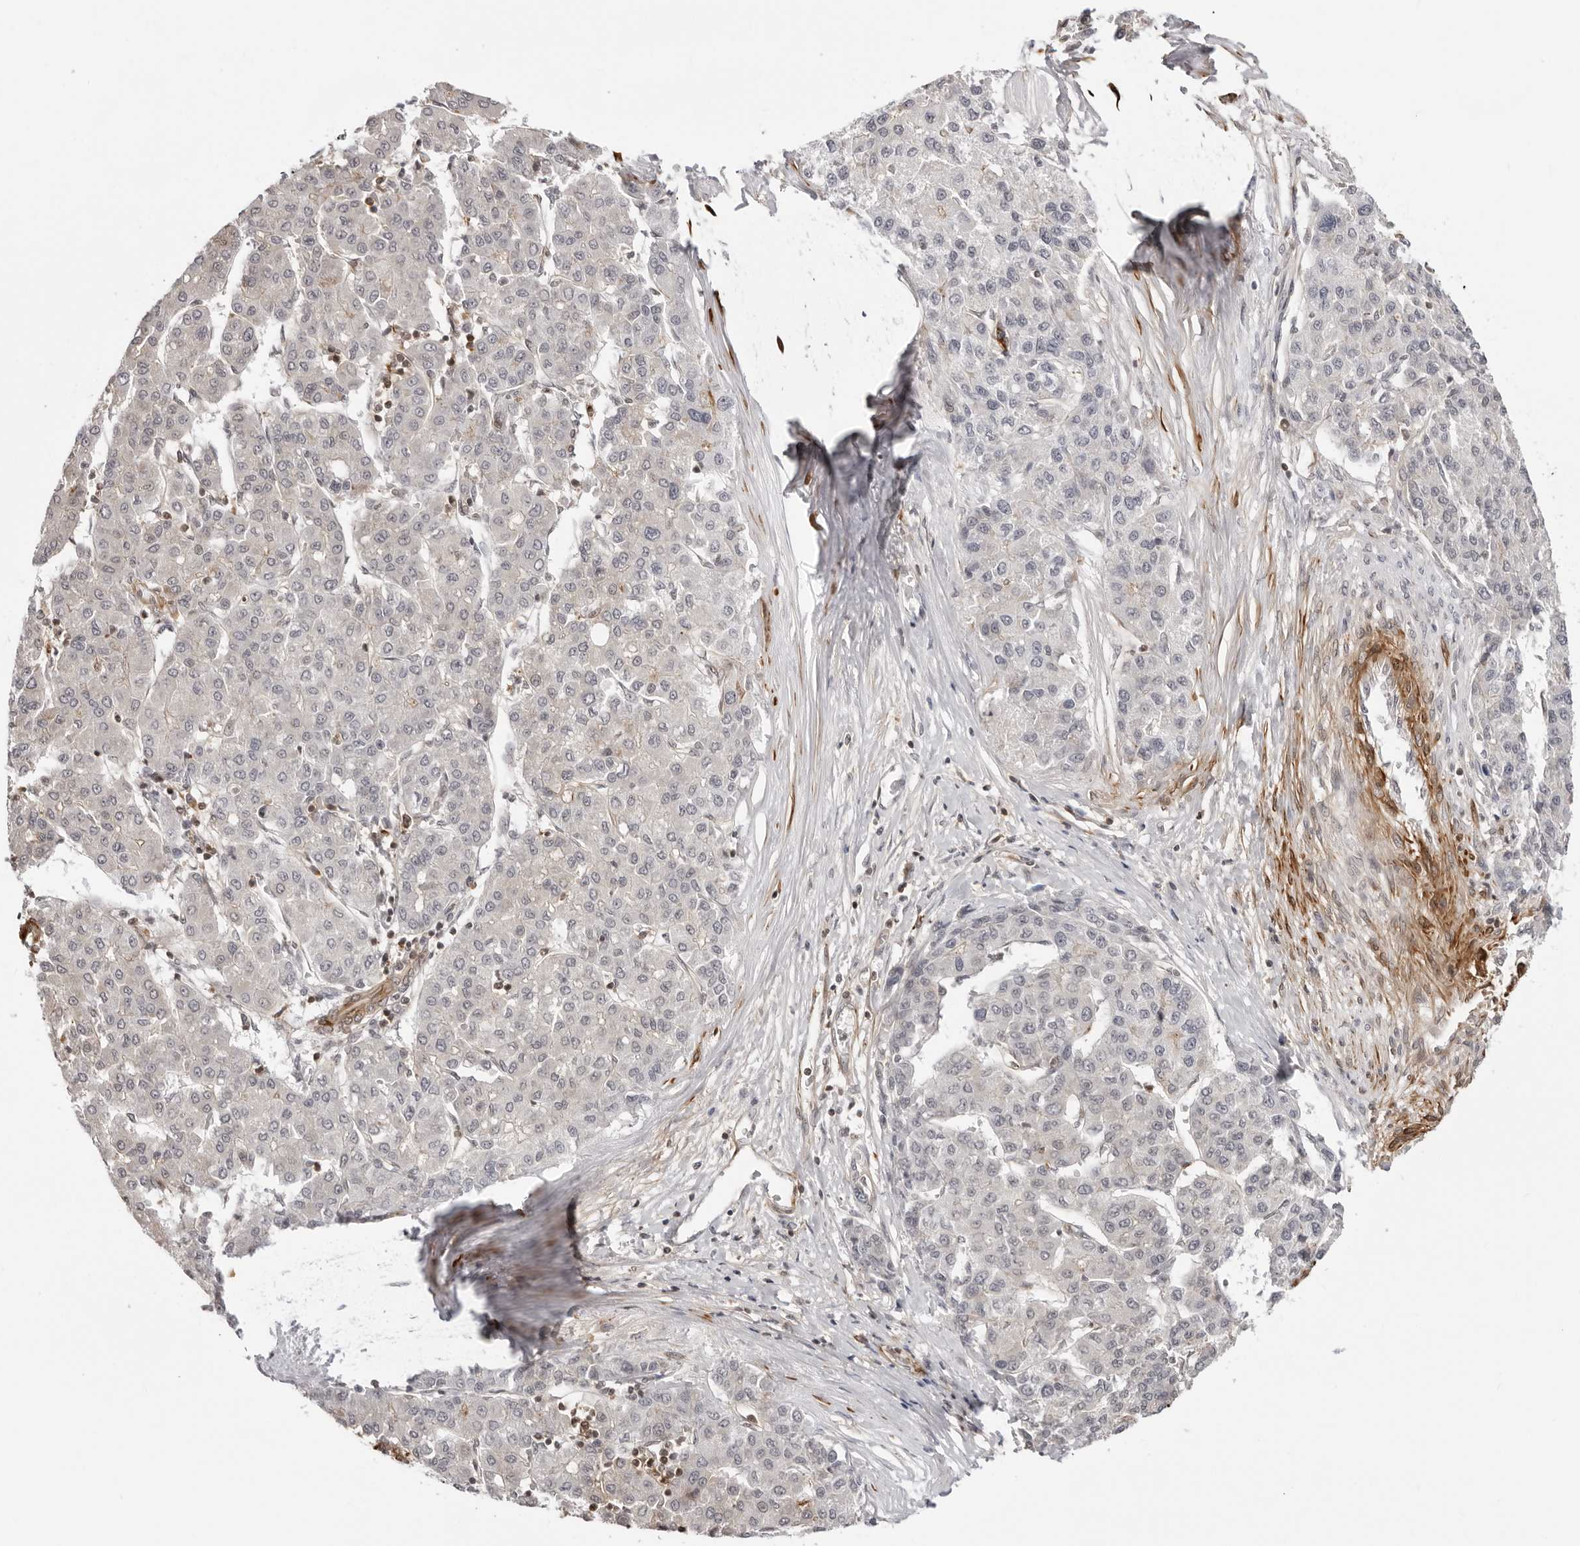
{"staining": {"intensity": "negative", "quantity": "none", "location": "none"}, "tissue": "liver cancer", "cell_type": "Tumor cells", "image_type": "cancer", "snomed": [{"axis": "morphology", "description": "Carcinoma, Hepatocellular, NOS"}, {"axis": "topography", "description": "Liver"}], "caption": "Immunohistochemistry histopathology image of neoplastic tissue: hepatocellular carcinoma (liver) stained with DAB (3,3'-diaminobenzidine) displays no significant protein expression in tumor cells.", "gene": "UNK", "patient": {"sex": "male", "age": 65}}